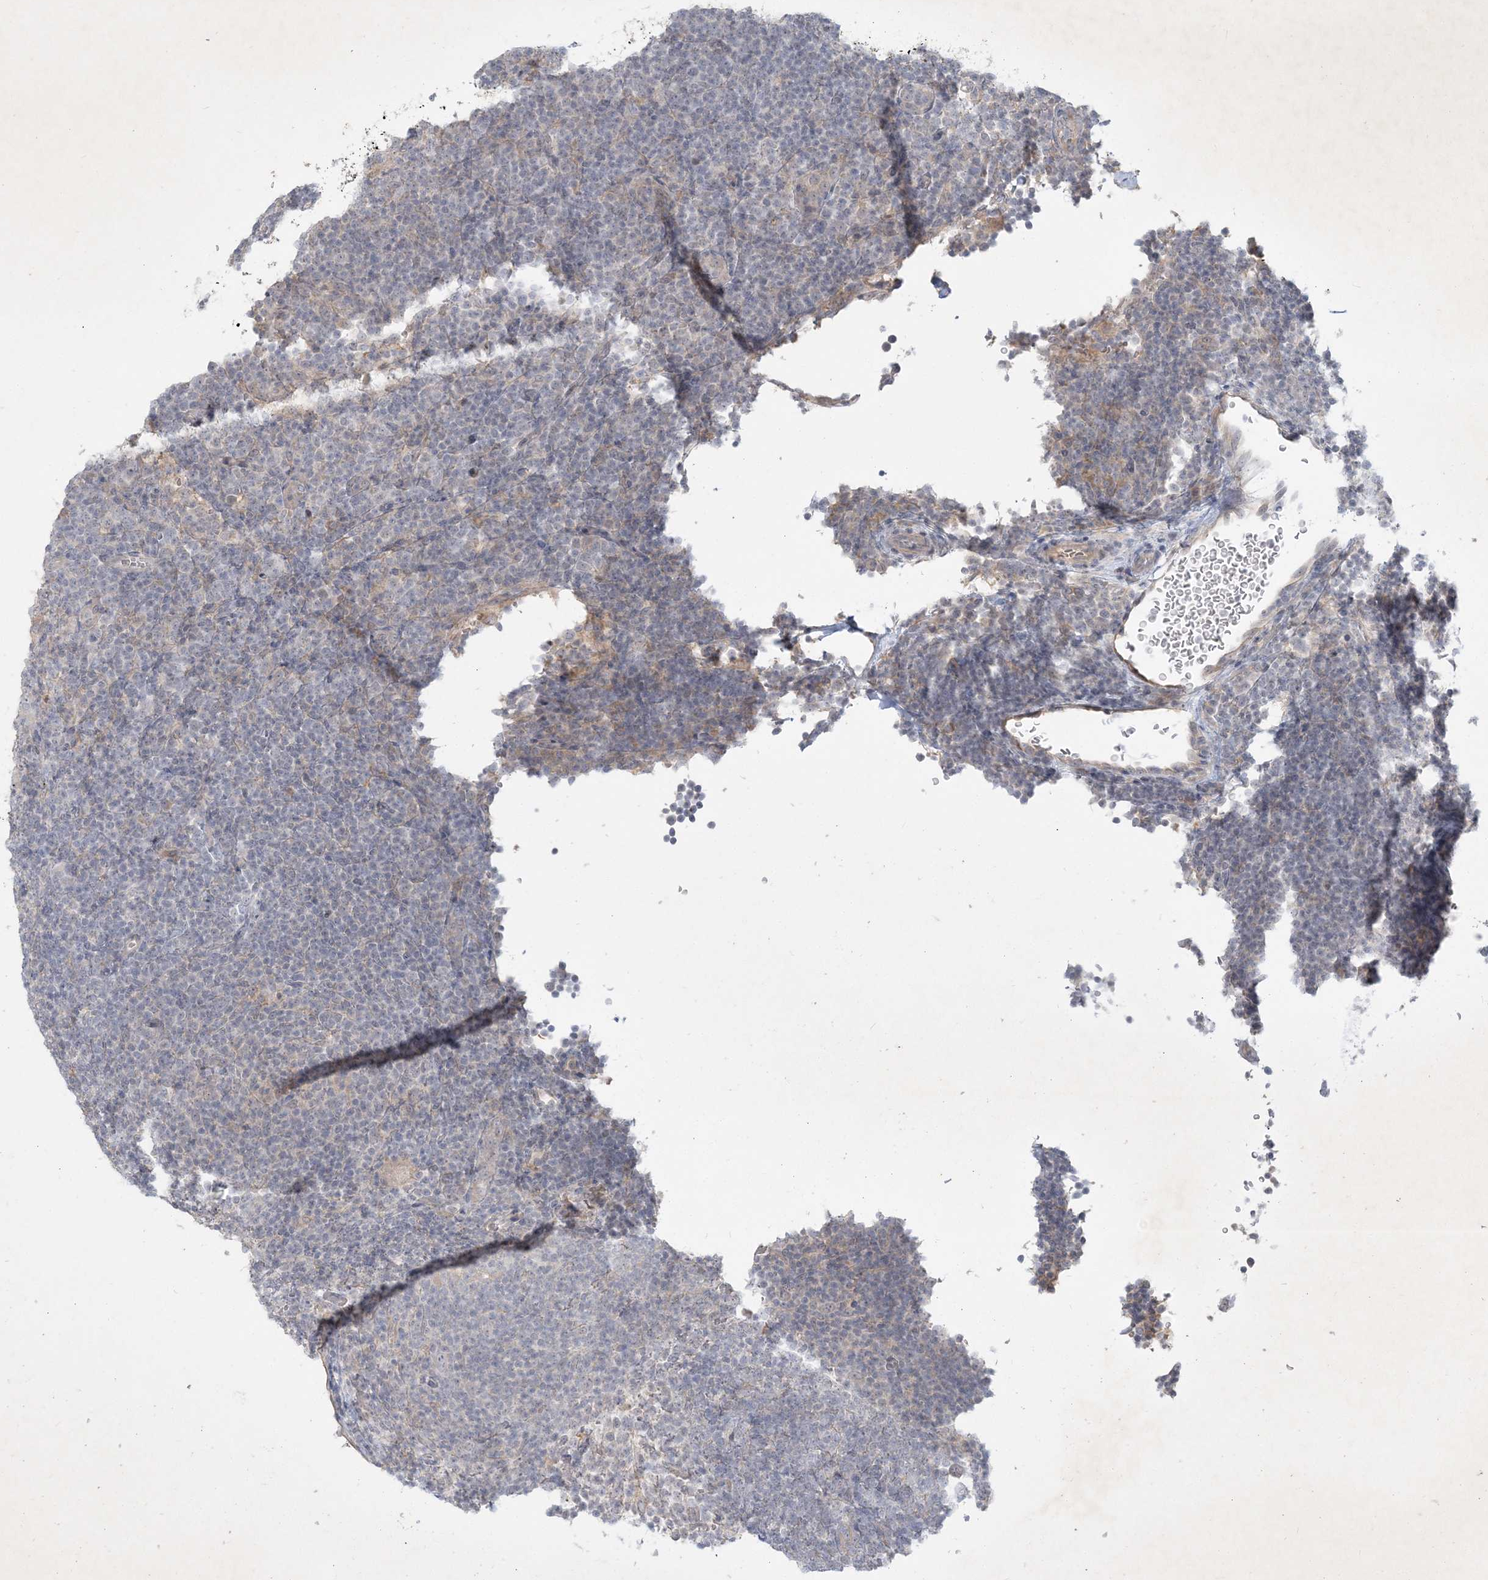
{"staining": {"intensity": "negative", "quantity": "none", "location": "none"}, "tissue": "lymphoma", "cell_type": "Tumor cells", "image_type": "cancer", "snomed": [{"axis": "morphology", "description": "Hodgkin's disease, NOS"}, {"axis": "topography", "description": "Lymph node"}], "caption": "This is an IHC image of human Hodgkin's disease. There is no positivity in tumor cells.", "gene": "BOD1", "patient": {"sex": "female", "age": 57}}